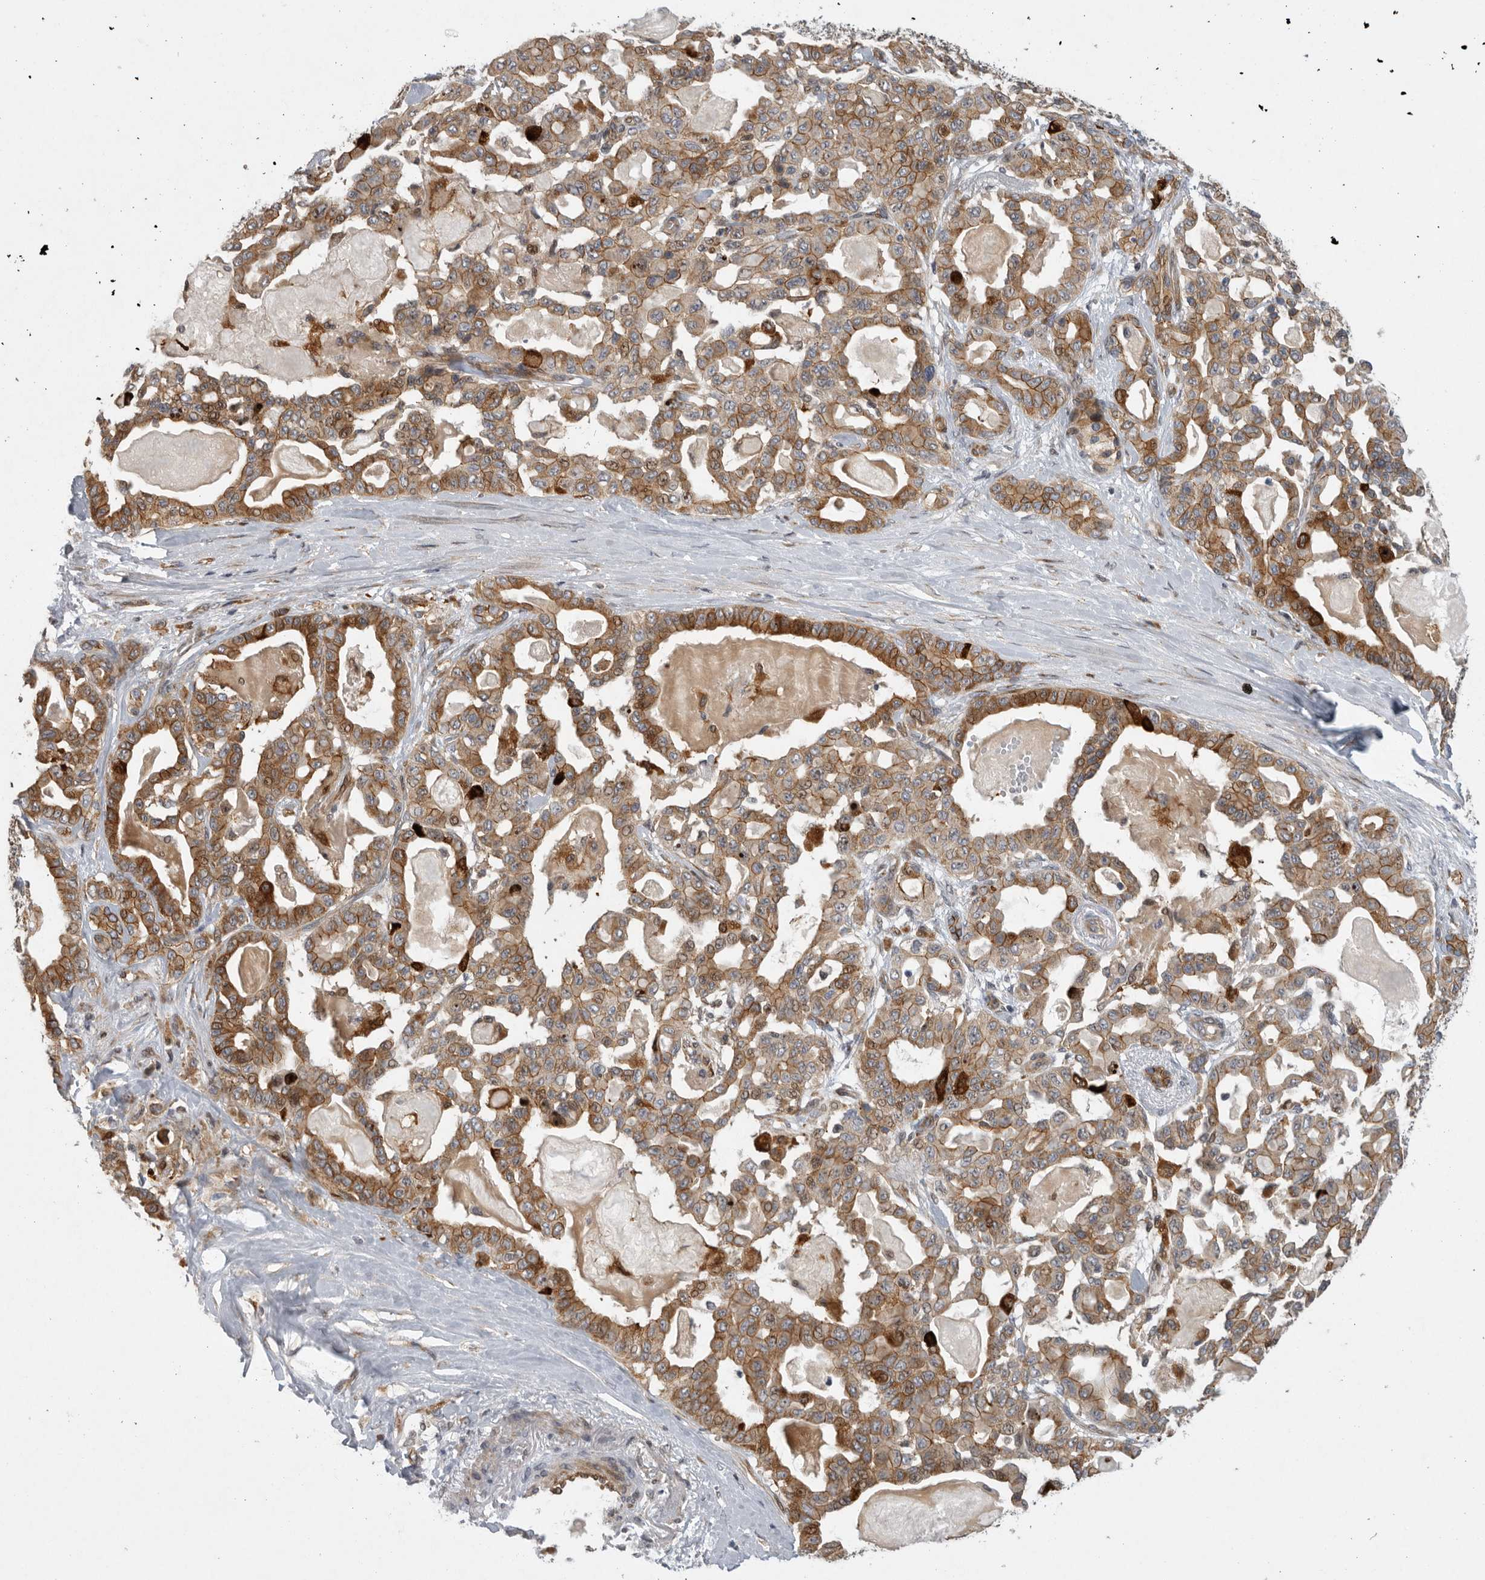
{"staining": {"intensity": "moderate", "quantity": ">75%", "location": "cytoplasmic/membranous"}, "tissue": "pancreatic cancer", "cell_type": "Tumor cells", "image_type": "cancer", "snomed": [{"axis": "morphology", "description": "Adenocarcinoma, NOS"}, {"axis": "topography", "description": "Pancreas"}], "caption": "Human pancreatic adenocarcinoma stained with a protein marker demonstrates moderate staining in tumor cells.", "gene": "MPDZ", "patient": {"sex": "male", "age": 63}}